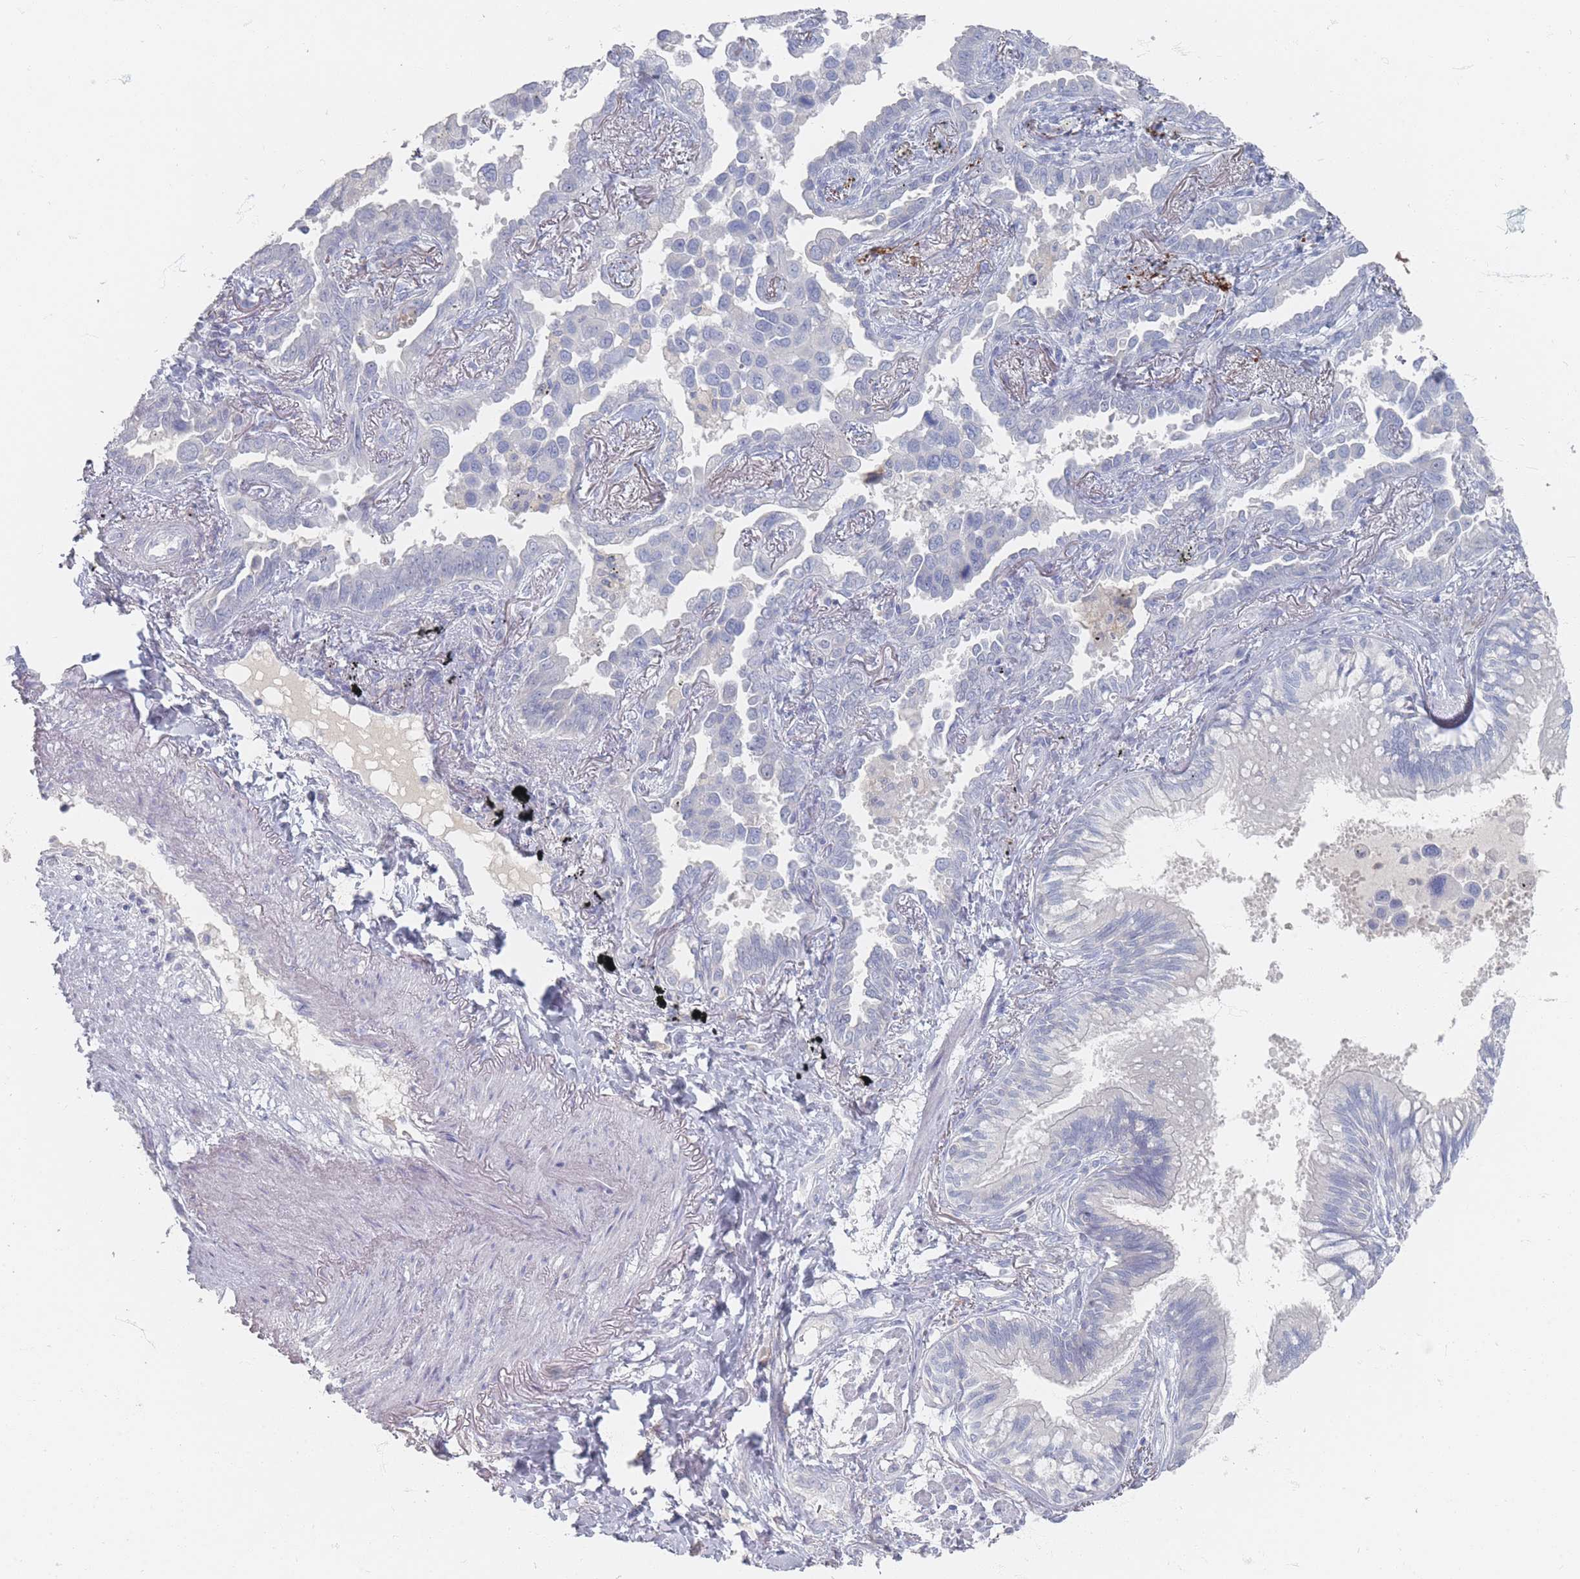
{"staining": {"intensity": "negative", "quantity": "none", "location": "none"}, "tissue": "lung cancer", "cell_type": "Tumor cells", "image_type": "cancer", "snomed": [{"axis": "morphology", "description": "Adenocarcinoma, NOS"}, {"axis": "topography", "description": "Lung"}], "caption": "IHC of lung adenocarcinoma exhibits no staining in tumor cells.", "gene": "HELZ2", "patient": {"sex": "male", "age": 67}}